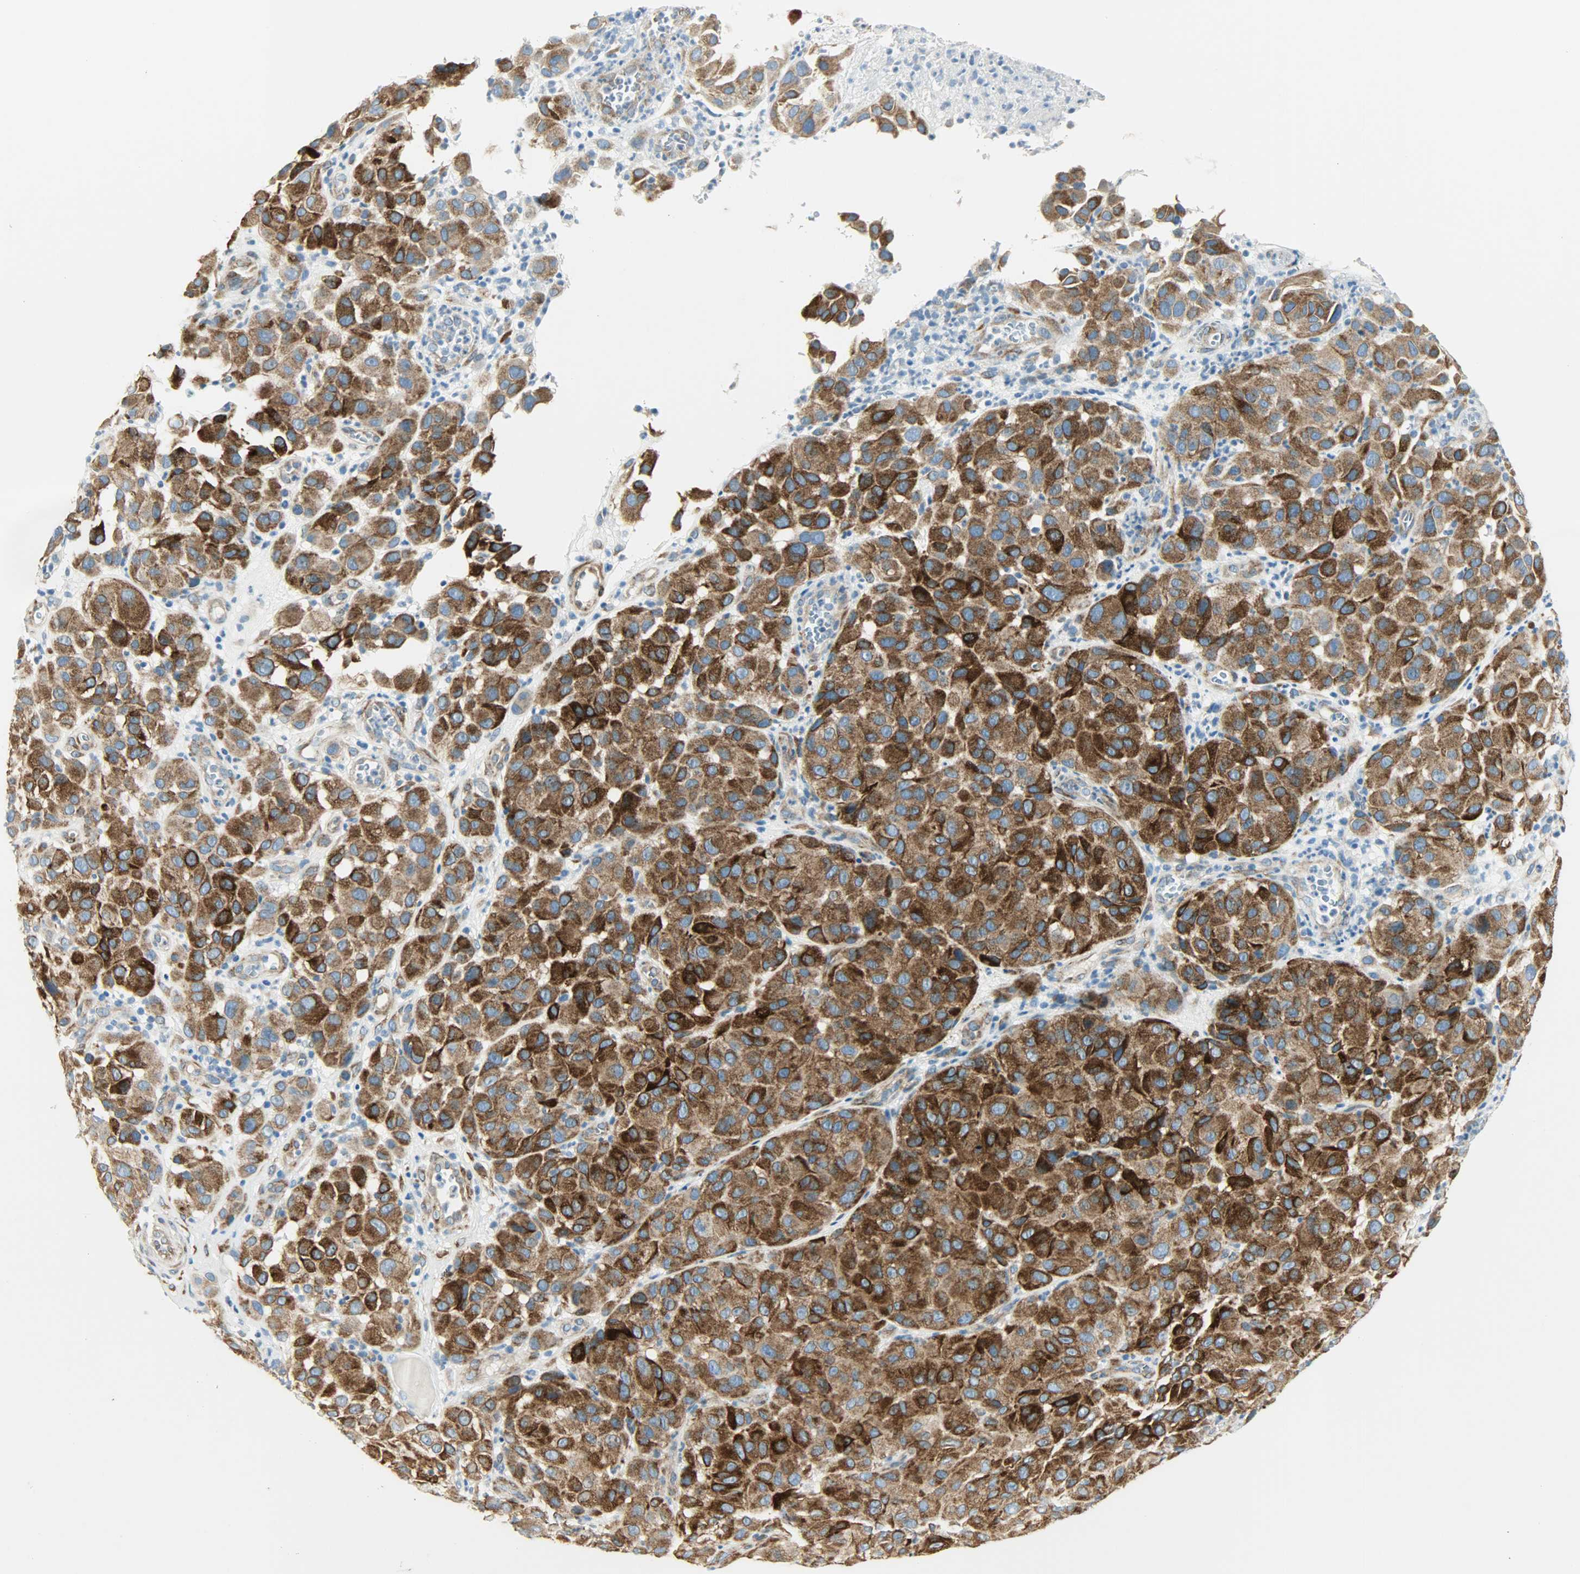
{"staining": {"intensity": "strong", "quantity": ">75%", "location": "cytoplasmic/membranous"}, "tissue": "melanoma", "cell_type": "Tumor cells", "image_type": "cancer", "snomed": [{"axis": "morphology", "description": "Malignant melanoma, NOS"}, {"axis": "topography", "description": "Skin"}], "caption": "DAB immunohistochemical staining of human melanoma reveals strong cytoplasmic/membranous protein expression in approximately >75% of tumor cells.", "gene": "PKD2", "patient": {"sex": "female", "age": 21}}